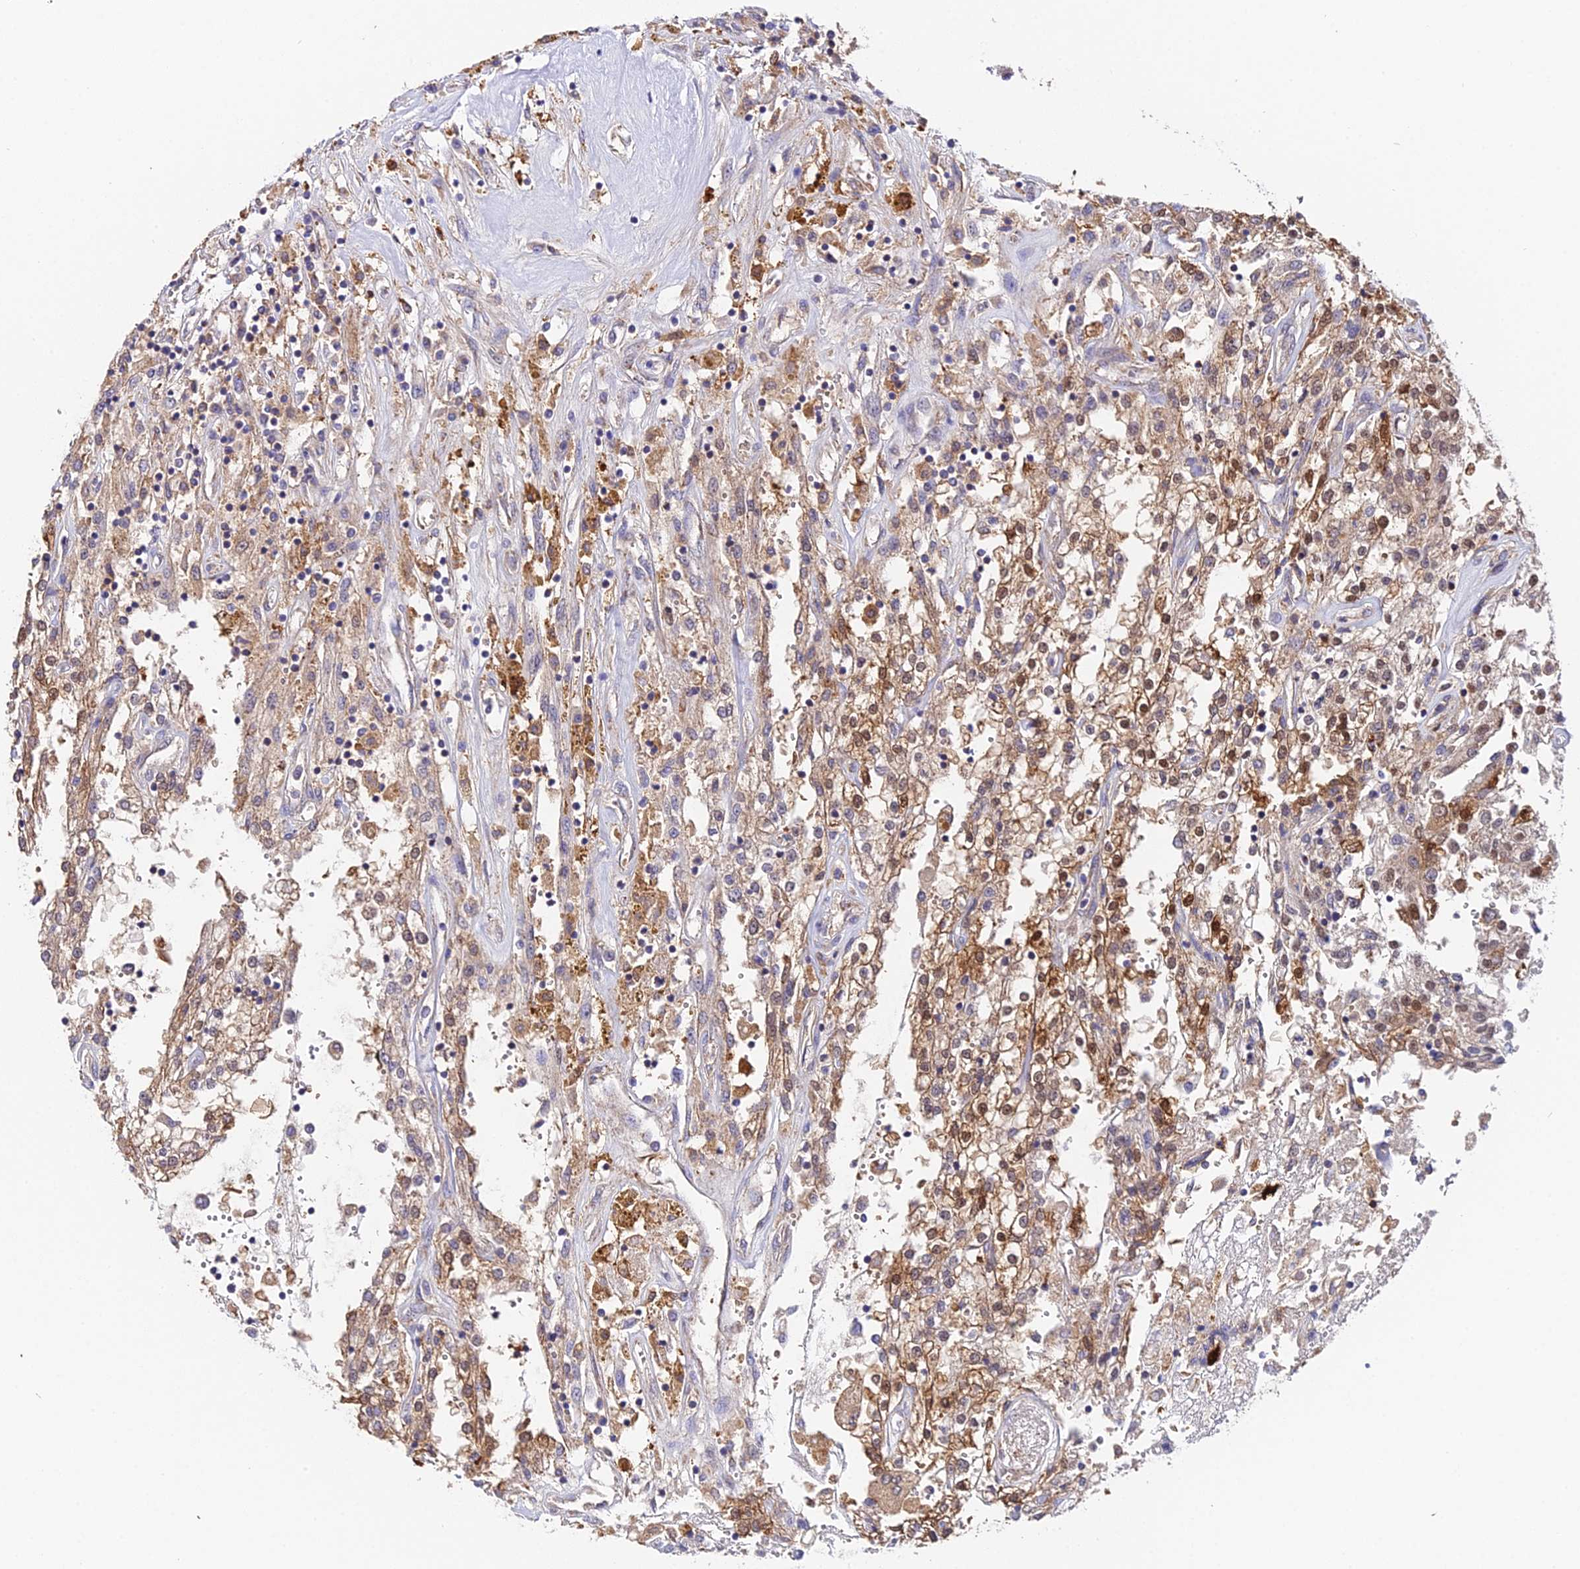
{"staining": {"intensity": "moderate", "quantity": ">75%", "location": "cytoplasmic/membranous,nuclear"}, "tissue": "renal cancer", "cell_type": "Tumor cells", "image_type": "cancer", "snomed": [{"axis": "morphology", "description": "Adenocarcinoma, NOS"}, {"axis": "topography", "description": "Kidney"}], "caption": "Protein expression analysis of human renal cancer (adenocarcinoma) reveals moderate cytoplasmic/membranous and nuclear positivity in approximately >75% of tumor cells.", "gene": "ZBED8", "patient": {"sex": "female", "age": 52}}